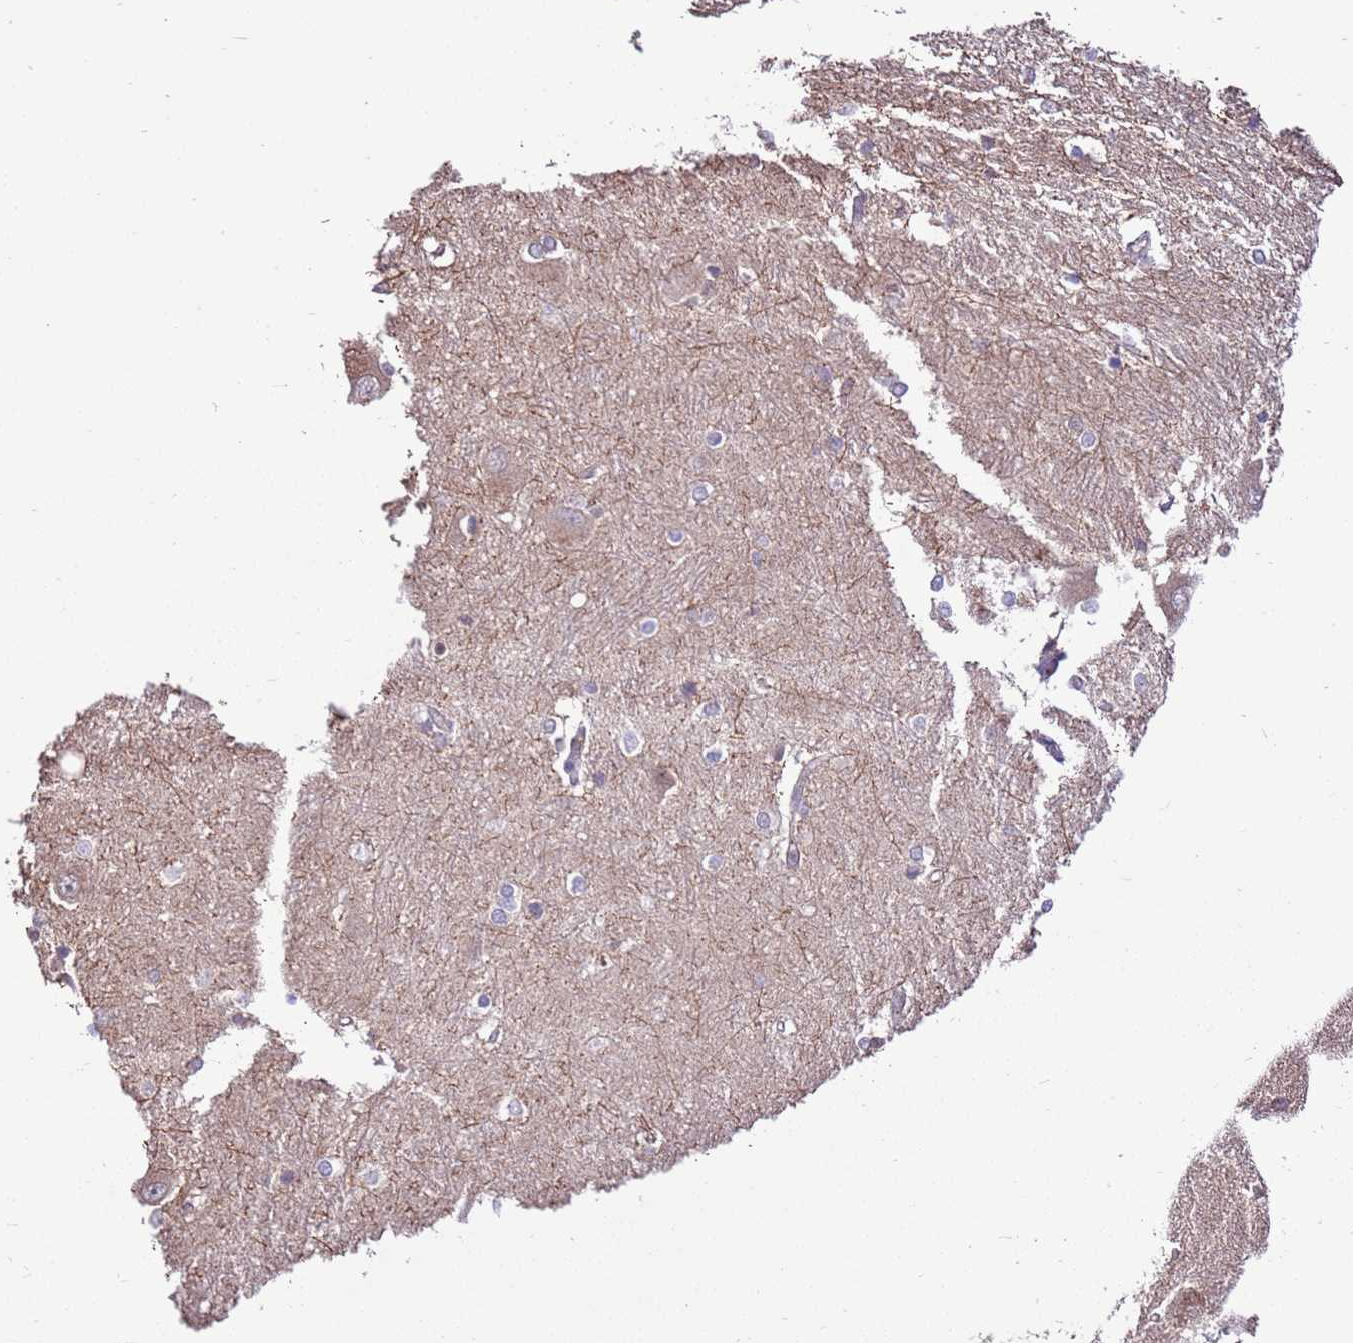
{"staining": {"intensity": "negative", "quantity": "none", "location": "none"}, "tissue": "caudate", "cell_type": "Glial cells", "image_type": "normal", "snomed": [{"axis": "morphology", "description": "Normal tissue, NOS"}, {"axis": "topography", "description": "Lateral ventricle wall"}], "caption": "This is an immunohistochemistry (IHC) histopathology image of benign caudate. There is no expression in glial cells.", "gene": "BBS5", "patient": {"sex": "male", "age": 37}}